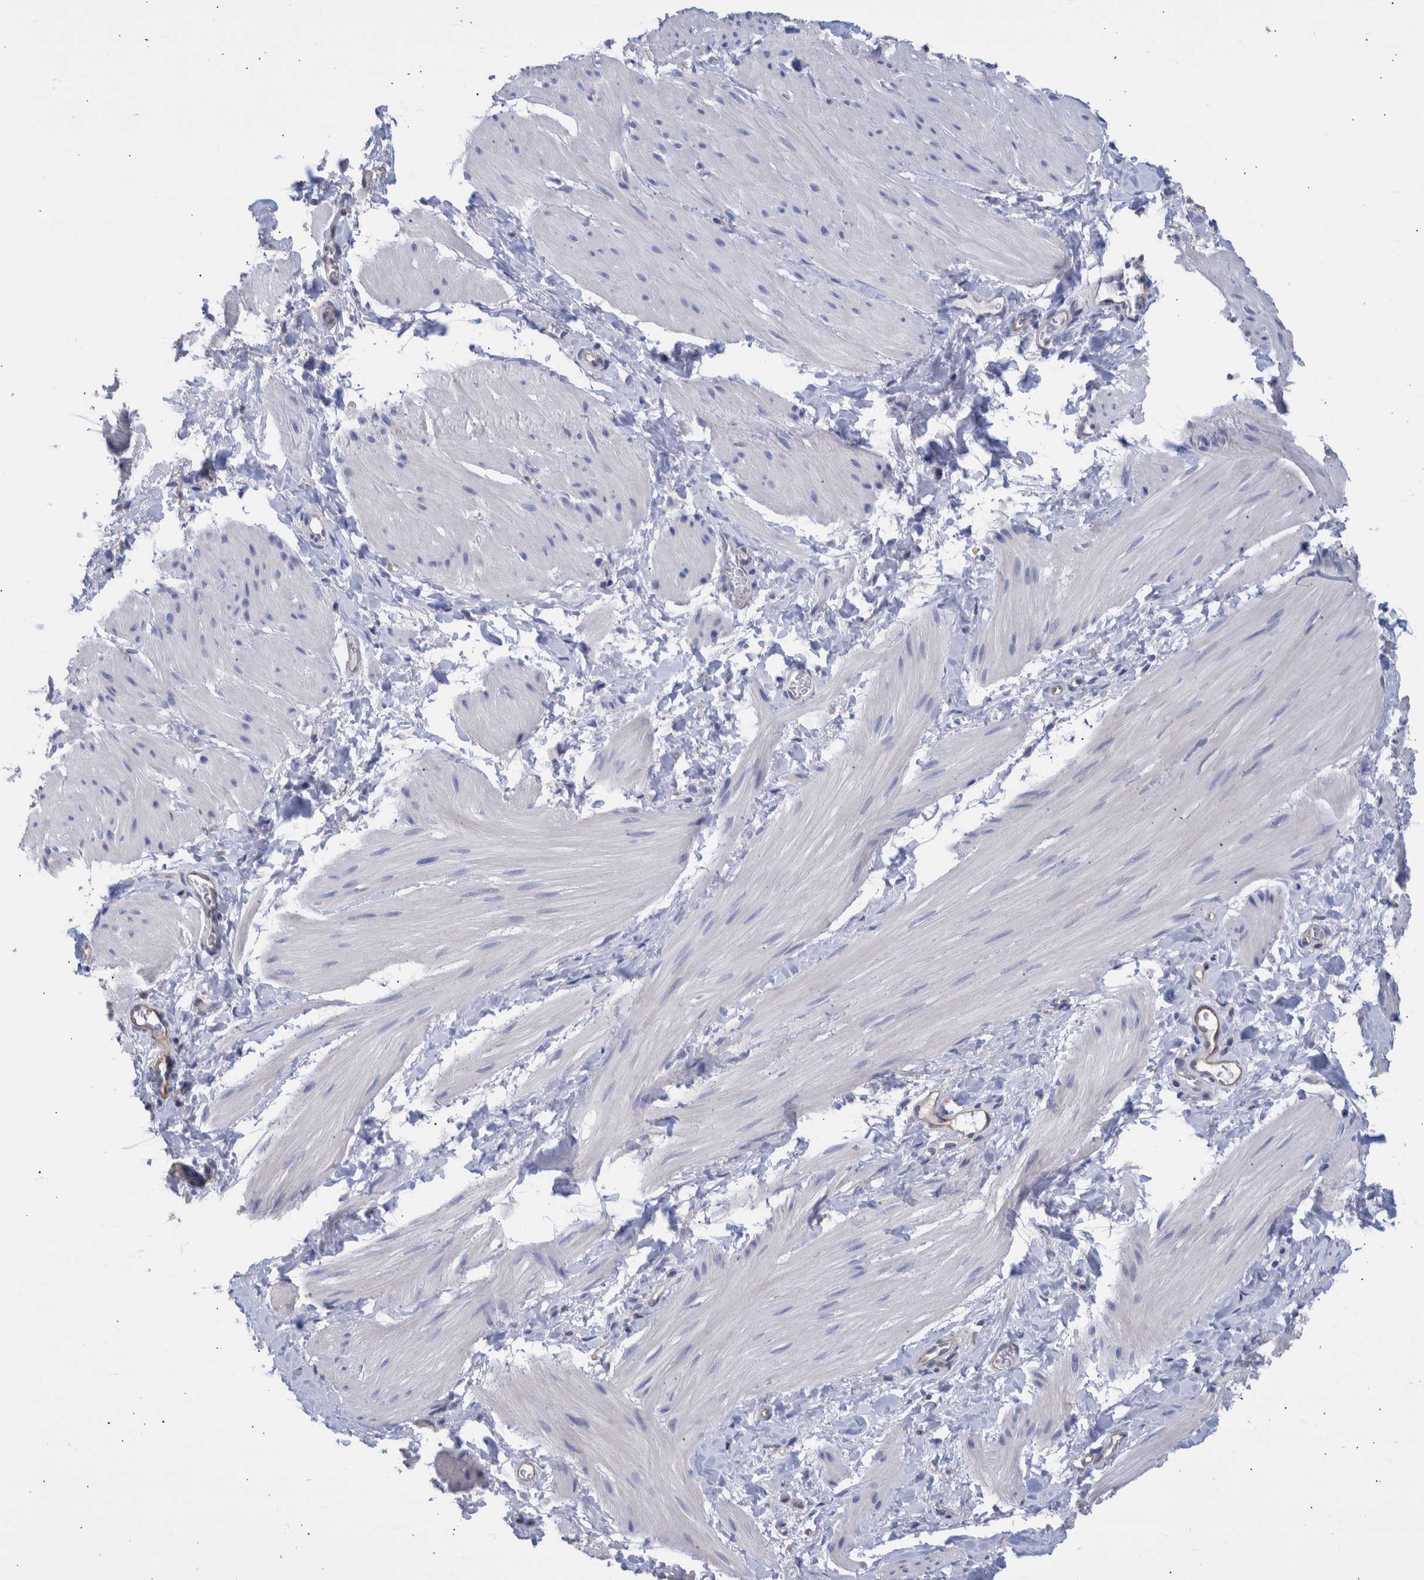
{"staining": {"intensity": "negative", "quantity": "none", "location": "none"}, "tissue": "smooth muscle", "cell_type": "Smooth muscle cells", "image_type": "normal", "snomed": [{"axis": "morphology", "description": "Normal tissue, NOS"}, {"axis": "topography", "description": "Smooth muscle"}], "caption": "Protein analysis of benign smooth muscle displays no significant staining in smooth muscle cells. (Immunohistochemistry (ihc), brightfield microscopy, high magnification).", "gene": "PPP3CC", "patient": {"sex": "male", "age": 16}}